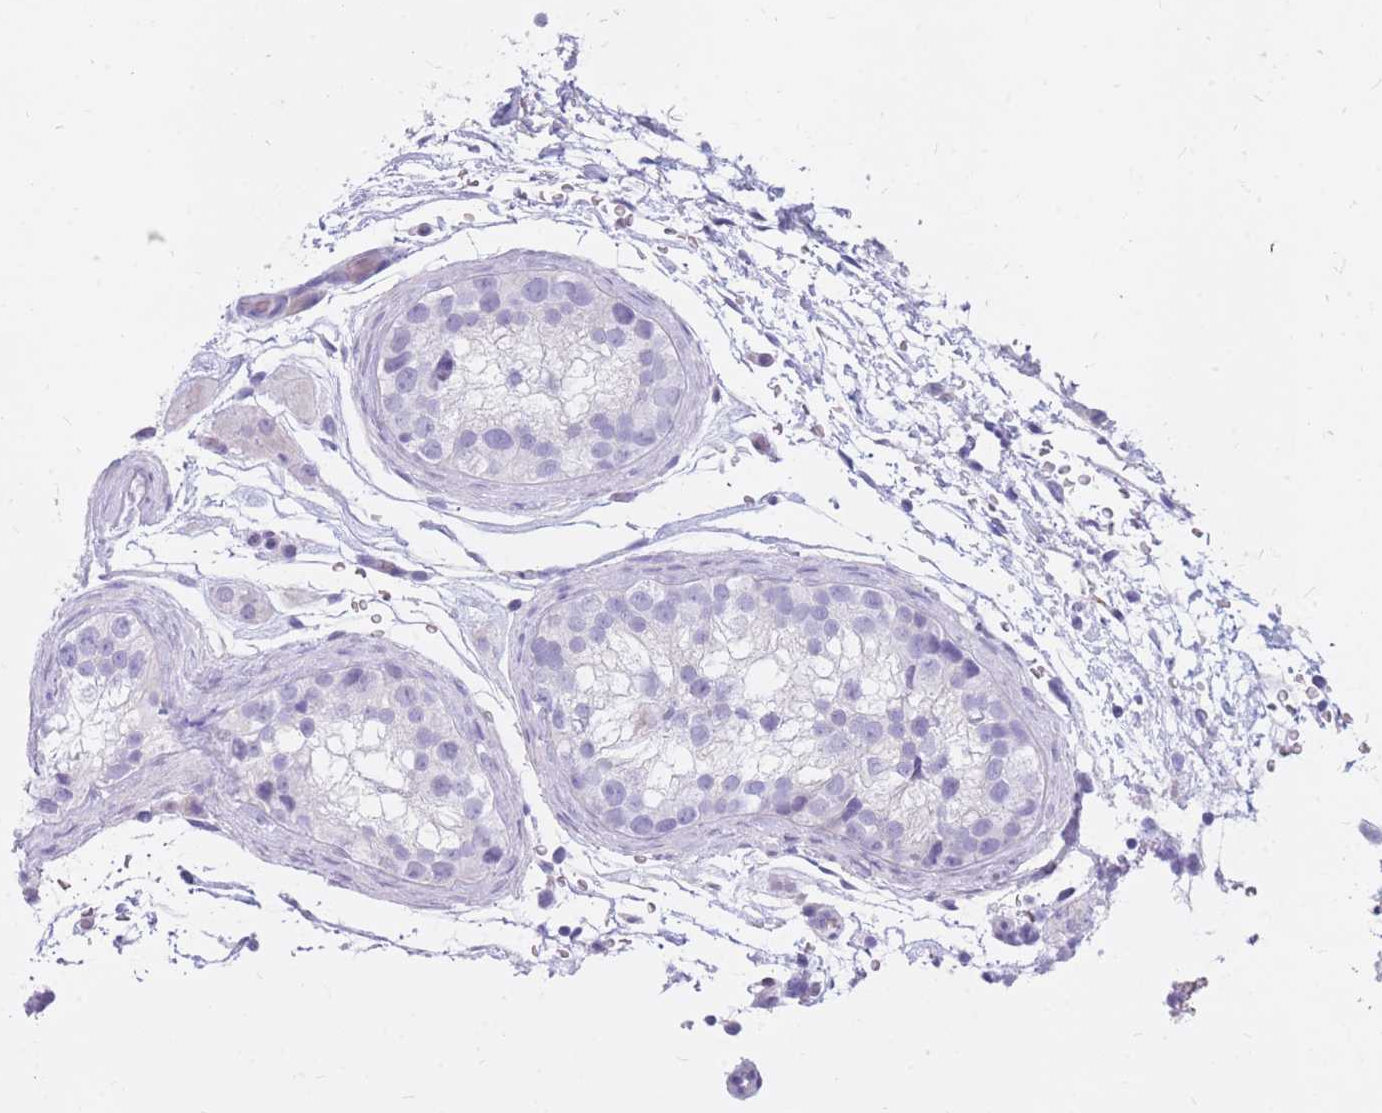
{"staining": {"intensity": "negative", "quantity": "none", "location": "none"}, "tissue": "testis cancer", "cell_type": "Tumor cells", "image_type": "cancer", "snomed": [{"axis": "morphology", "description": "Seminoma, NOS"}, {"axis": "topography", "description": "Testis"}], "caption": "Testis cancer stained for a protein using immunohistochemistry (IHC) reveals no expression tumor cells.", "gene": "CYP21A2", "patient": {"sex": "male", "age": 34}}